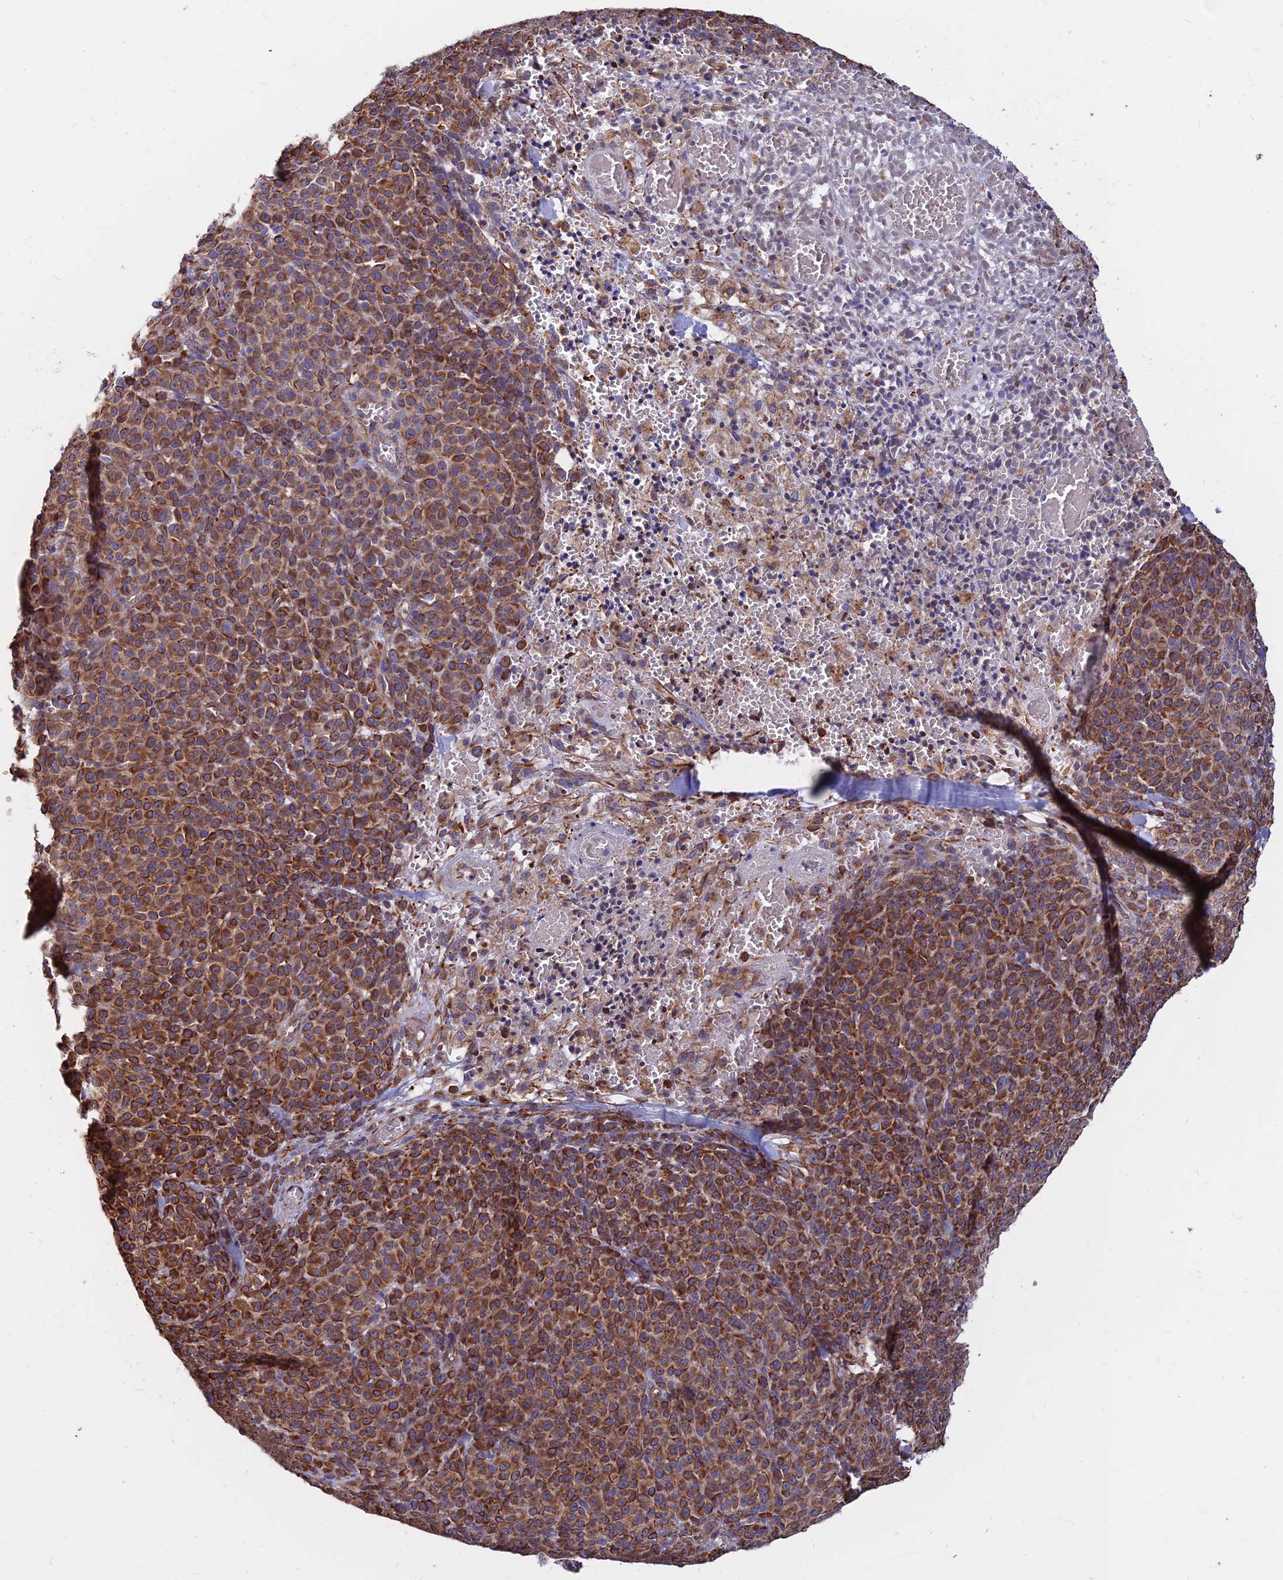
{"staining": {"intensity": "strong", "quantity": ">75%", "location": "cytoplasmic/membranous"}, "tissue": "melanoma", "cell_type": "Tumor cells", "image_type": "cancer", "snomed": [{"axis": "morphology", "description": "Normal tissue, NOS"}, {"axis": "morphology", "description": "Malignant melanoma, NOS"}, {"axis": "topography", "description": "Skin"}], "caption": "IHC (DAB (3,3'-diaminobenzidine)) staining of melanoma demonstrates strong cytoplasmic/membranous protein staining in approximately >75% of tumor cells.", "gene": "CDK18", "patient": {"sex": "female", "age": 34}}